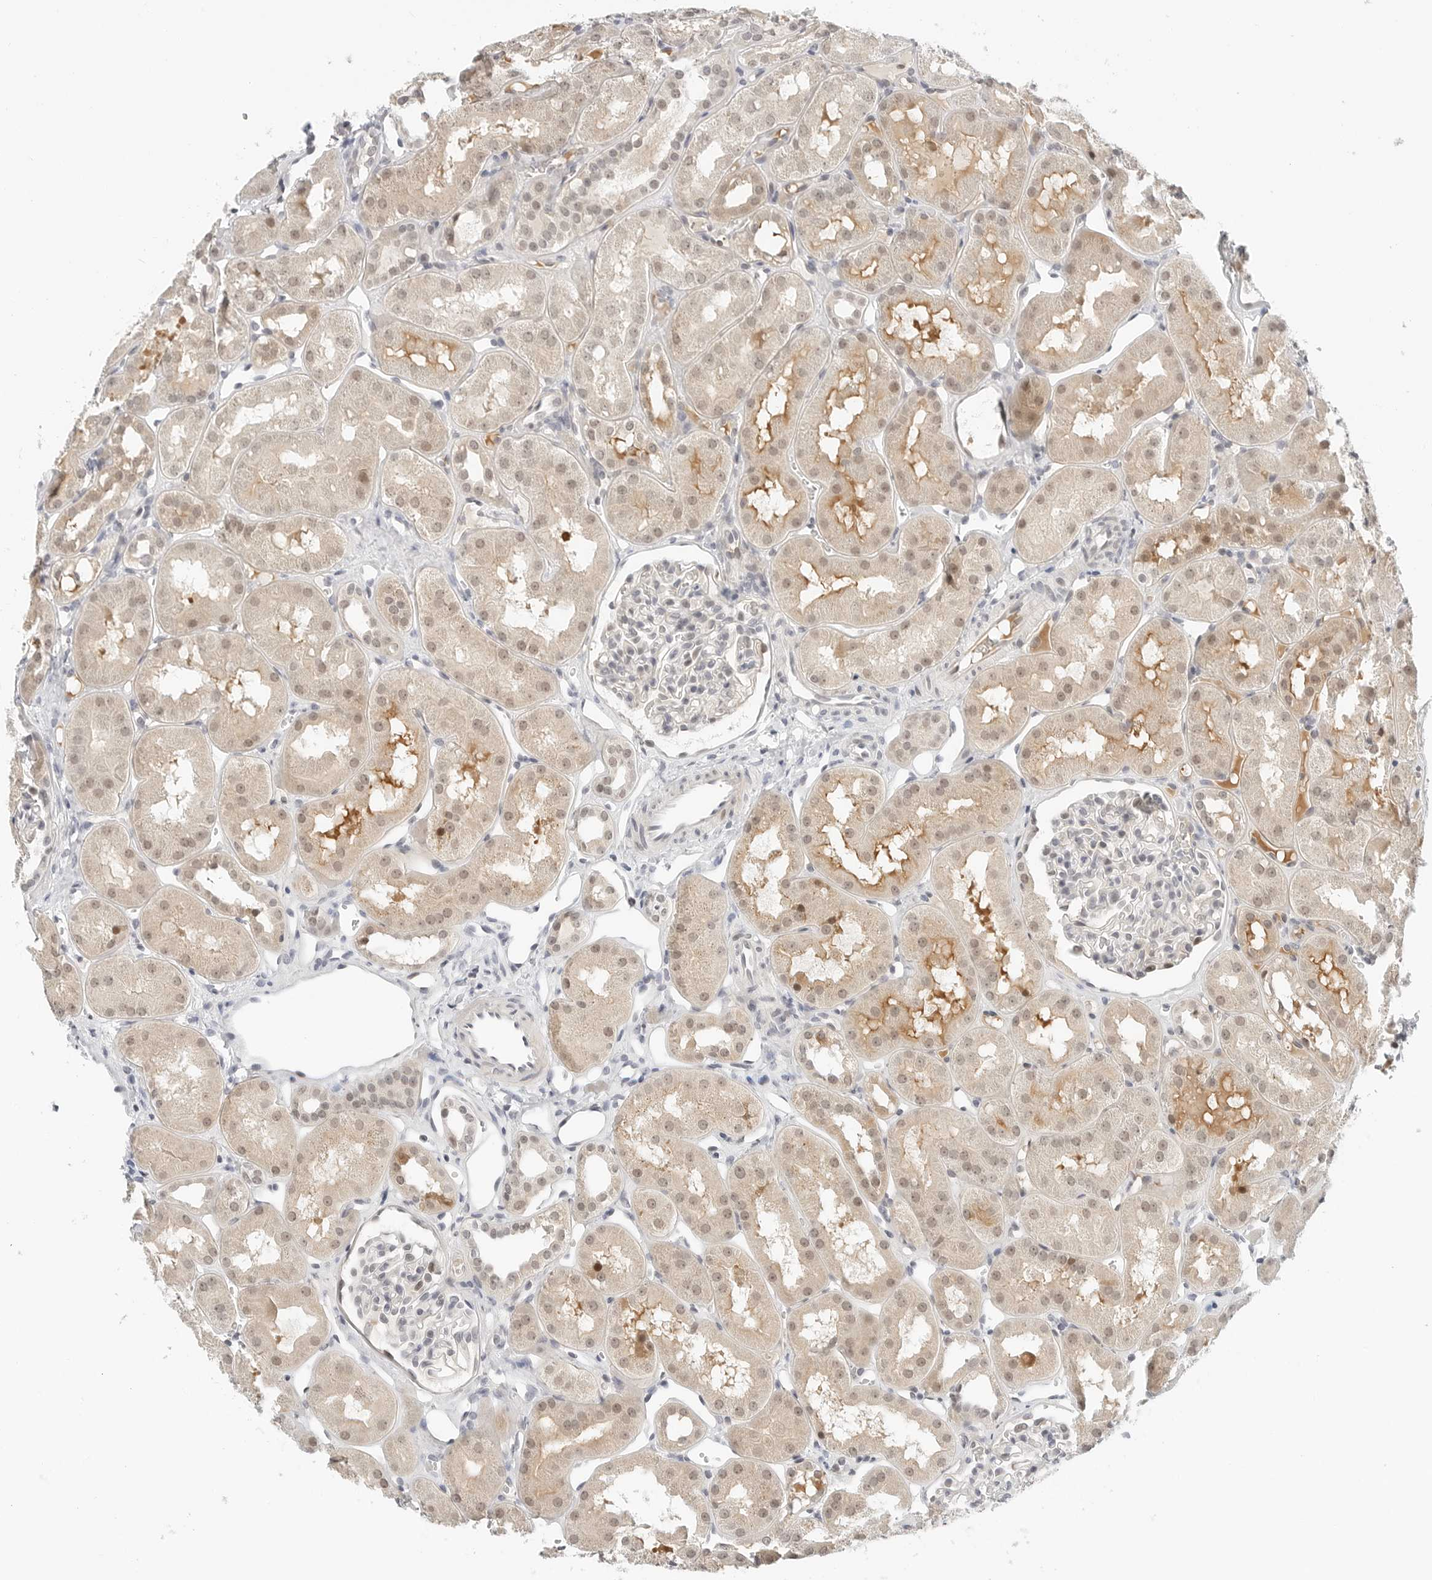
{"staining": {"intensity": "negative", "quantity": "none", "location": "none"}, "tissue": "kidney", "cell_type": "Cells in glomeruli", "image_type": "normal", "snomed": [{"axis": "morphology", "description": "Normal tissue, NOS"}, {"axis": "topography", "description": "Kidney"}], "caption": "DAB (3,3'-diaminobenzidine) immunohistochemical staining of benign kidney shows no significant staining in cells in glomeruli.", "gene": "TSEN2", "patient": {"sex": "male", "age": 16}}